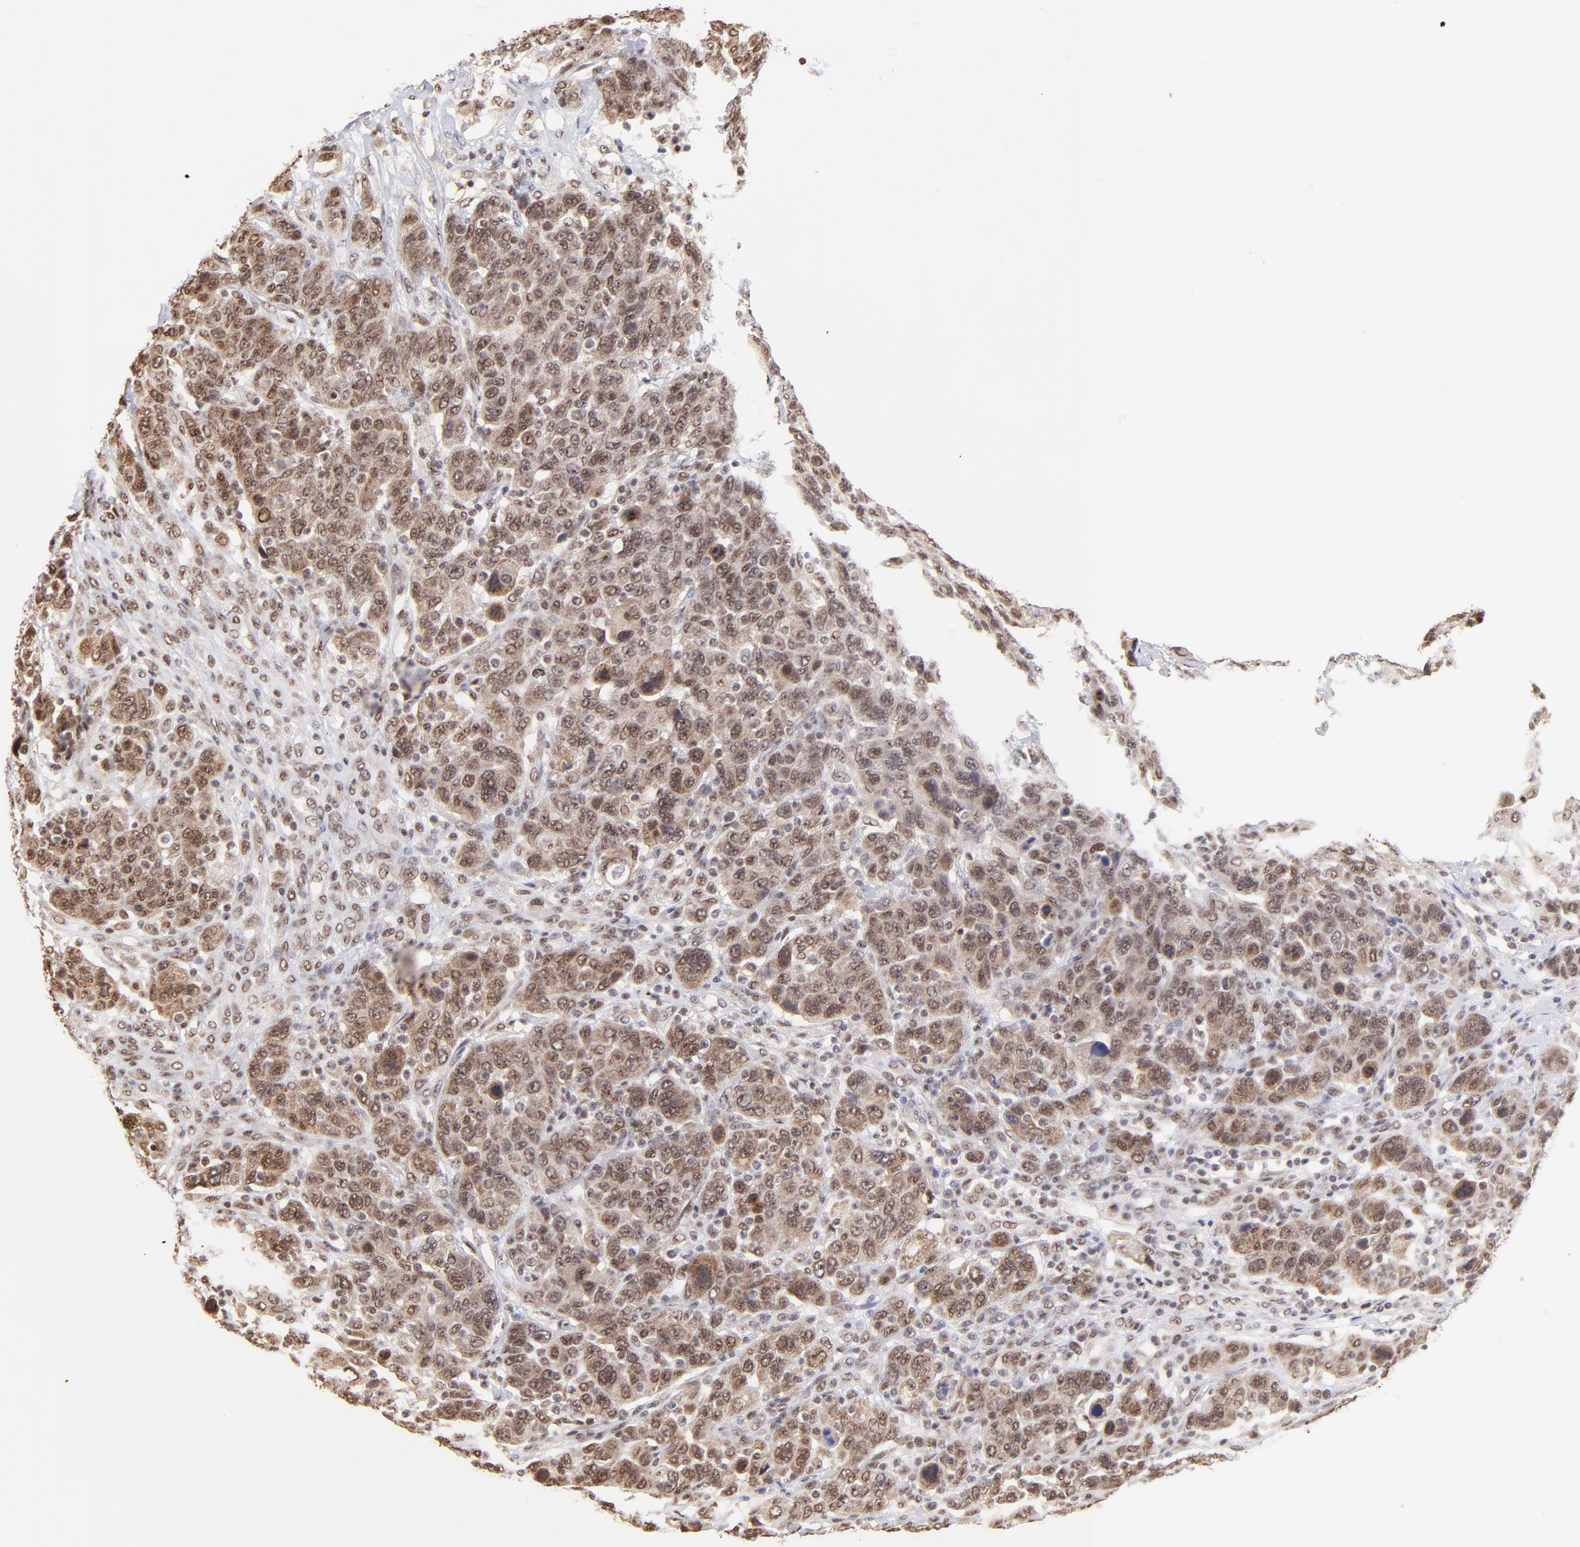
{"staining": {"intensity": "weak", "quantity": ">75%", "location": "cytoplasmic/membranous,nuclear"}, "tissue": "breast cancer", "cell_type": "Tumor cells", "image_type": "cancer", "snomed": [{"axis": "morphology", "description": "Duct carcinoma"}, {"axis": "topography", "description": "Breast"}], "caption": "Immunohistochemistry image of neoplastic tissue: breast cancer (intraductal carcinoma) stained using immunohistochemistry demonstrates low levels of weak protein expression localized specifically in the cytoplasmic/membranous and nuclear of tumor cells, appearing as a cytoplasmic/membranous and nuclear brown color.", "gene": "ZNF670", "patient": {"sex": "female", "age": 37}}